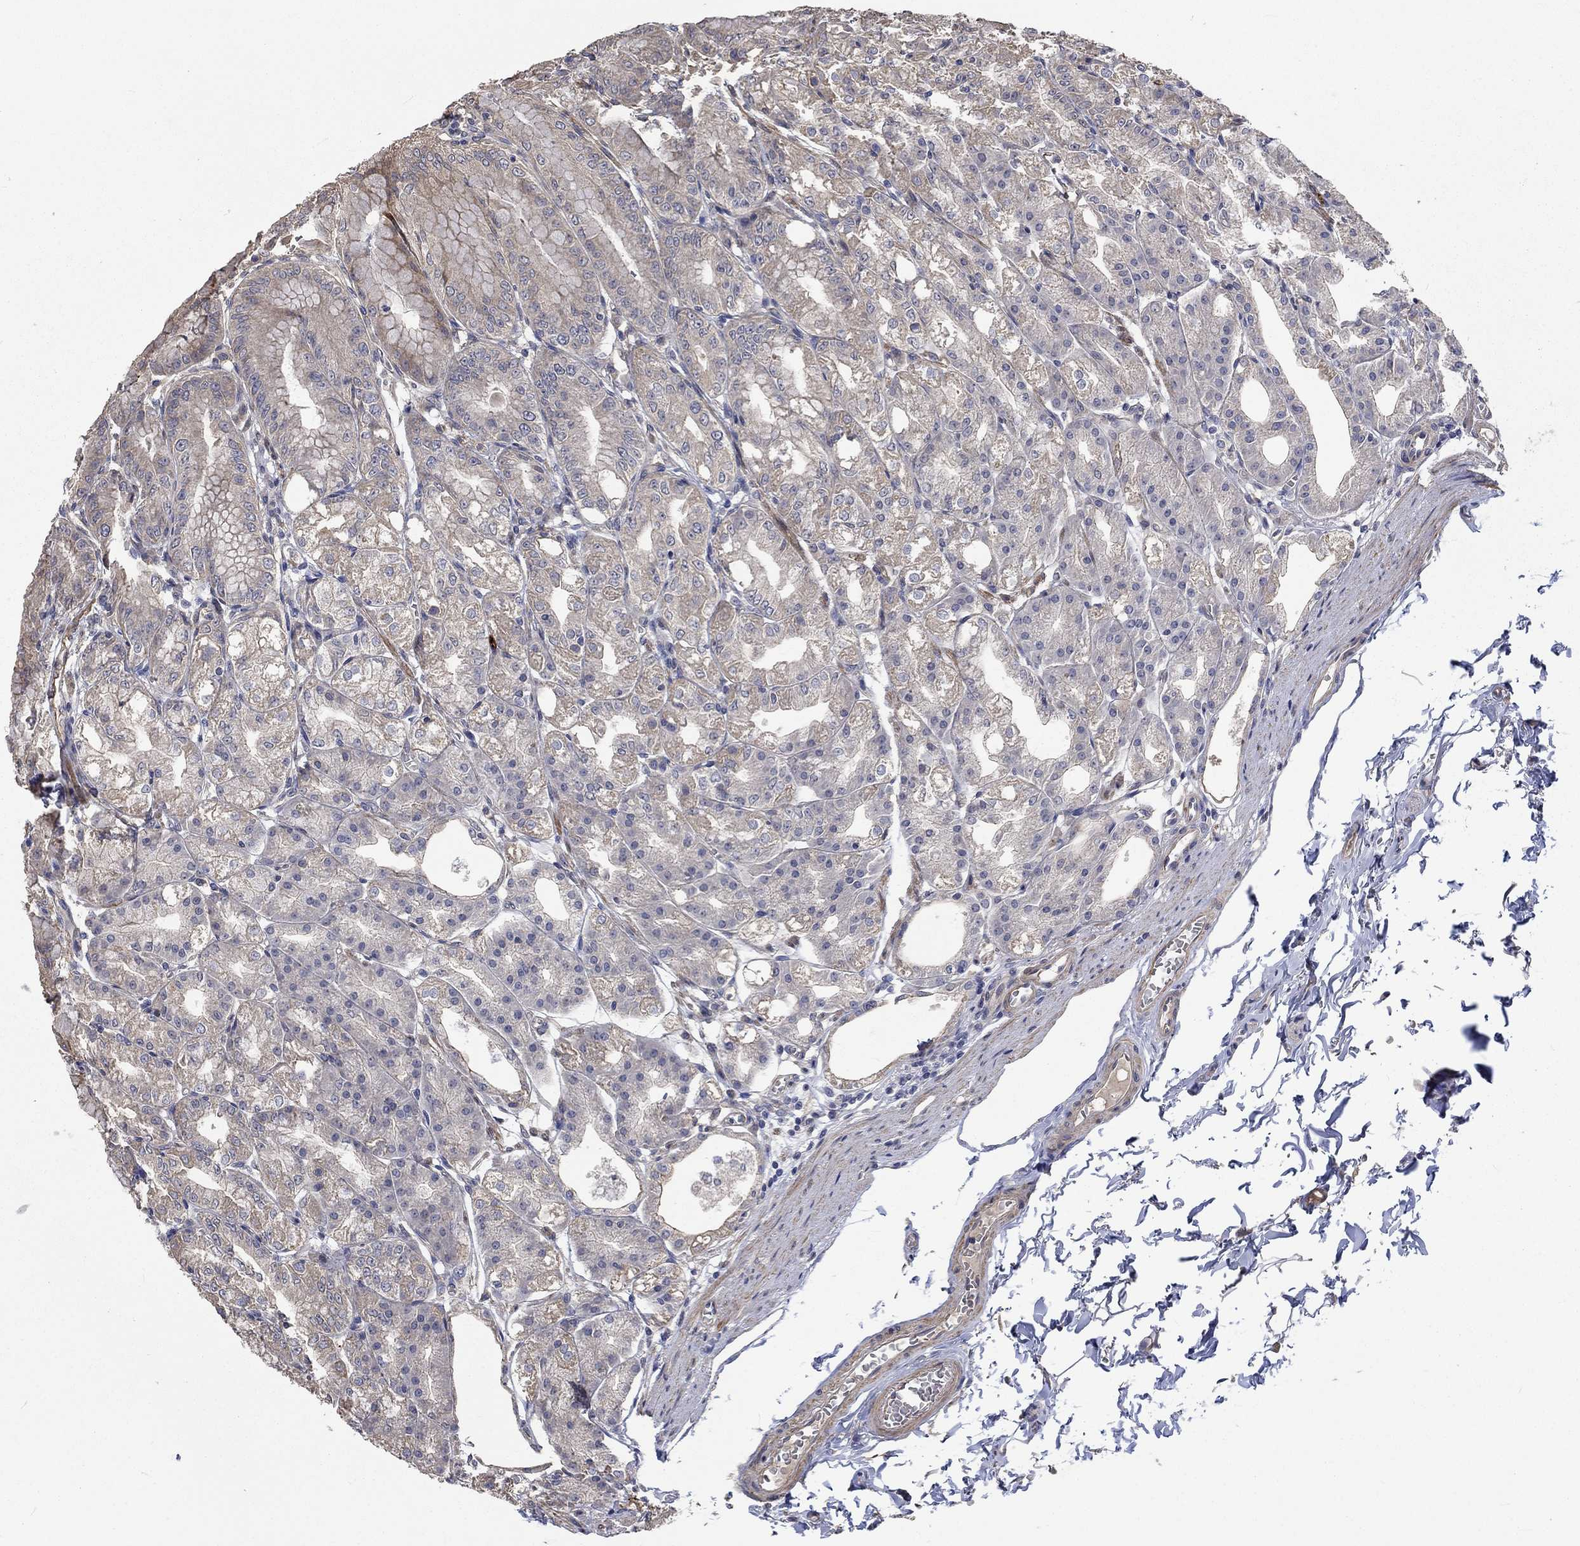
{"staining": {"intensity": "weak", "quantity": "<25%", "location": "cytoplasmic/membranous"}, "tissue": "stomach", "cell_type": "Glandular cells", "image_type": "normal", "snomed": [{"axis": "morphology", "description": "Normal tissue, NOS"}, {"axis": "topography", "description": "Stomach"}], "caption": "Normal stomach was stained to show a protein in brown. There is no significant expression in glandular cells. (Immunohistochemistry (ihc), brightfield microscopy, high magnification).", "gene": "VCAN", "patient": {"sex": "male", "age": 71}}